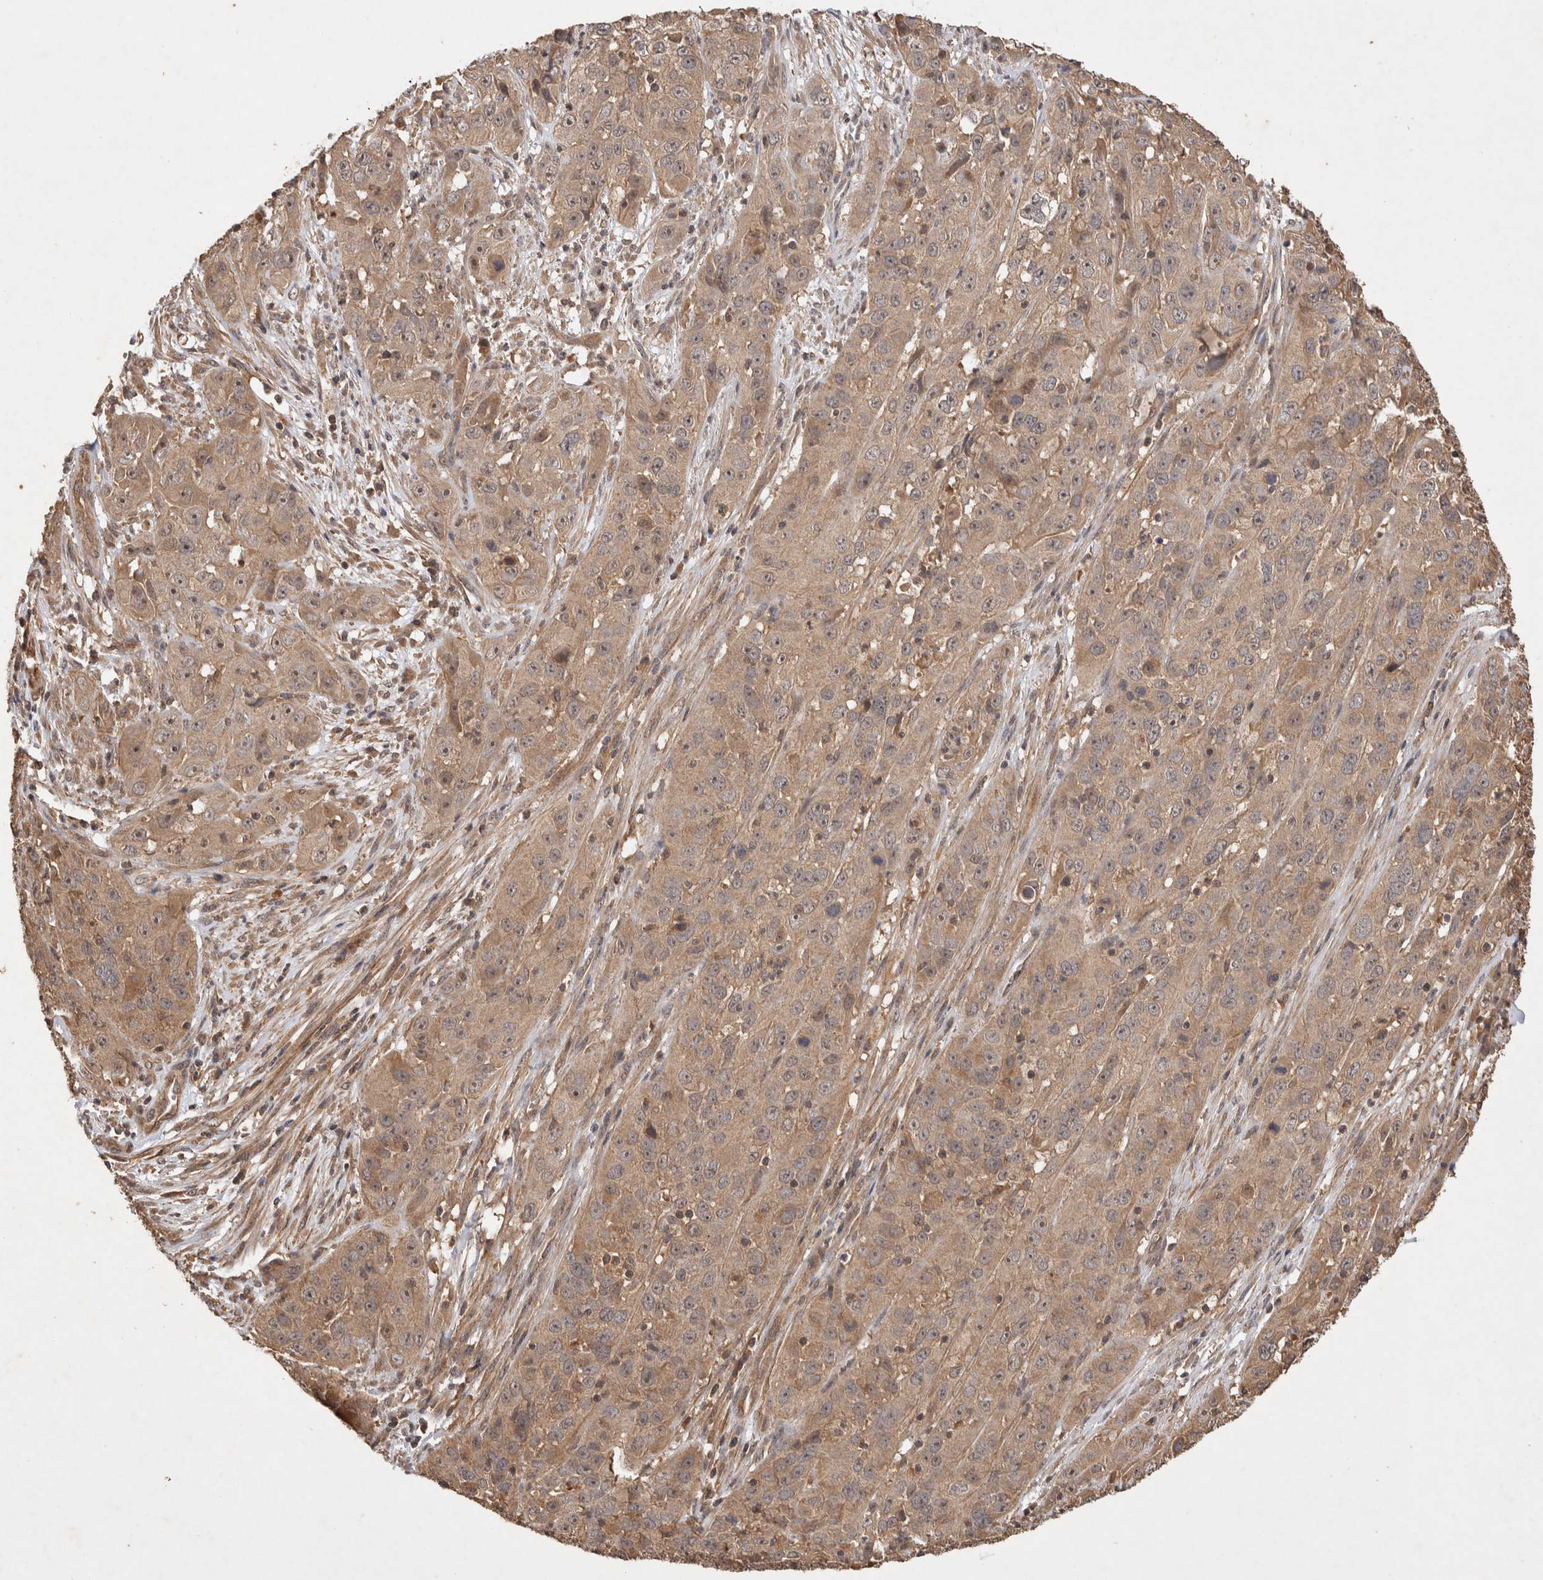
{"staining": {"intensity": "moderate", "quantity": ">75%", "location": "cytoplasmic/membranous"}, "tissue": "cervical cancer", "cell_type": "Tumor cells", "image_type": "cancer", "snomed": [{"axis": "morphology", "description": "Squamous cell carcinoma, NOS"}, {"axis": "topography", "description": "Cervix"}], "caption": "This is an image of immunohistochemistry (IHC) staining of squamous cell carcinoma (cervical), which shows moderate positivity in the cytoplasmic/membranous of tumor cells.", "gene": "NSMAF", "patient": {"sex": "female", "age": 32}}